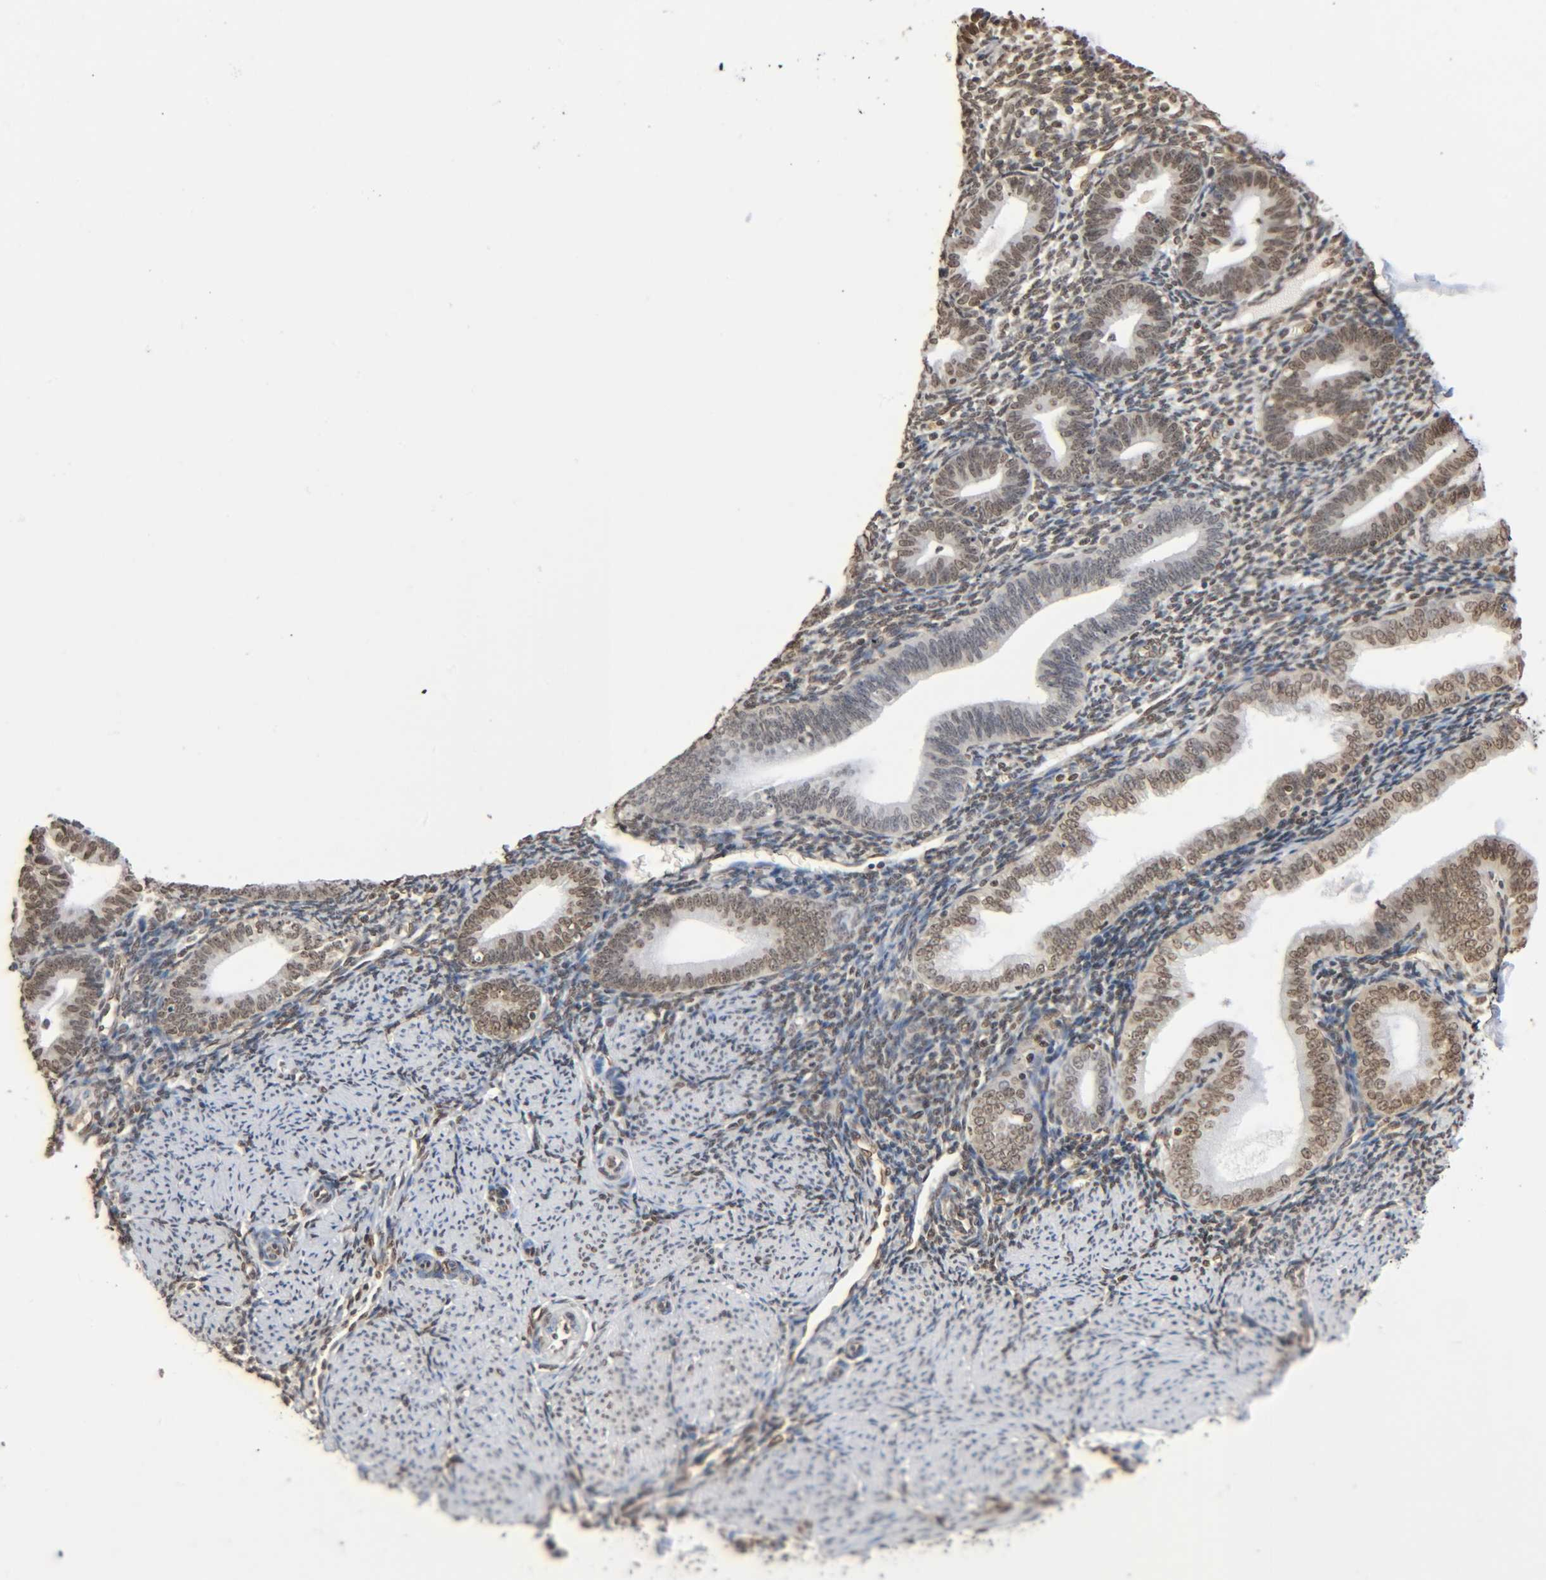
{"staining": {"intensity": "moderate", "quantity": ">75%", "location": "nuclear"}, "tissue": "endometrium", "cell_type": "Cells in endometrial stroma", "image_type": "normal", "snomed": [{"axis": "morphology", "description": "Normal tissue, NOS"}, {"axis": "topography", "description": "Endometrium"}], "caption": "Immunohistochemistry (IHC) (DAB (3,3'-diaminobenzidine)) staining of unremarkable human endometrium reveals moderate nuclear protein expression in approximately >75% of cells in endometrial stroma.", "gene": "HOXA6", "patient": {"sex": "female", "age": 61}}